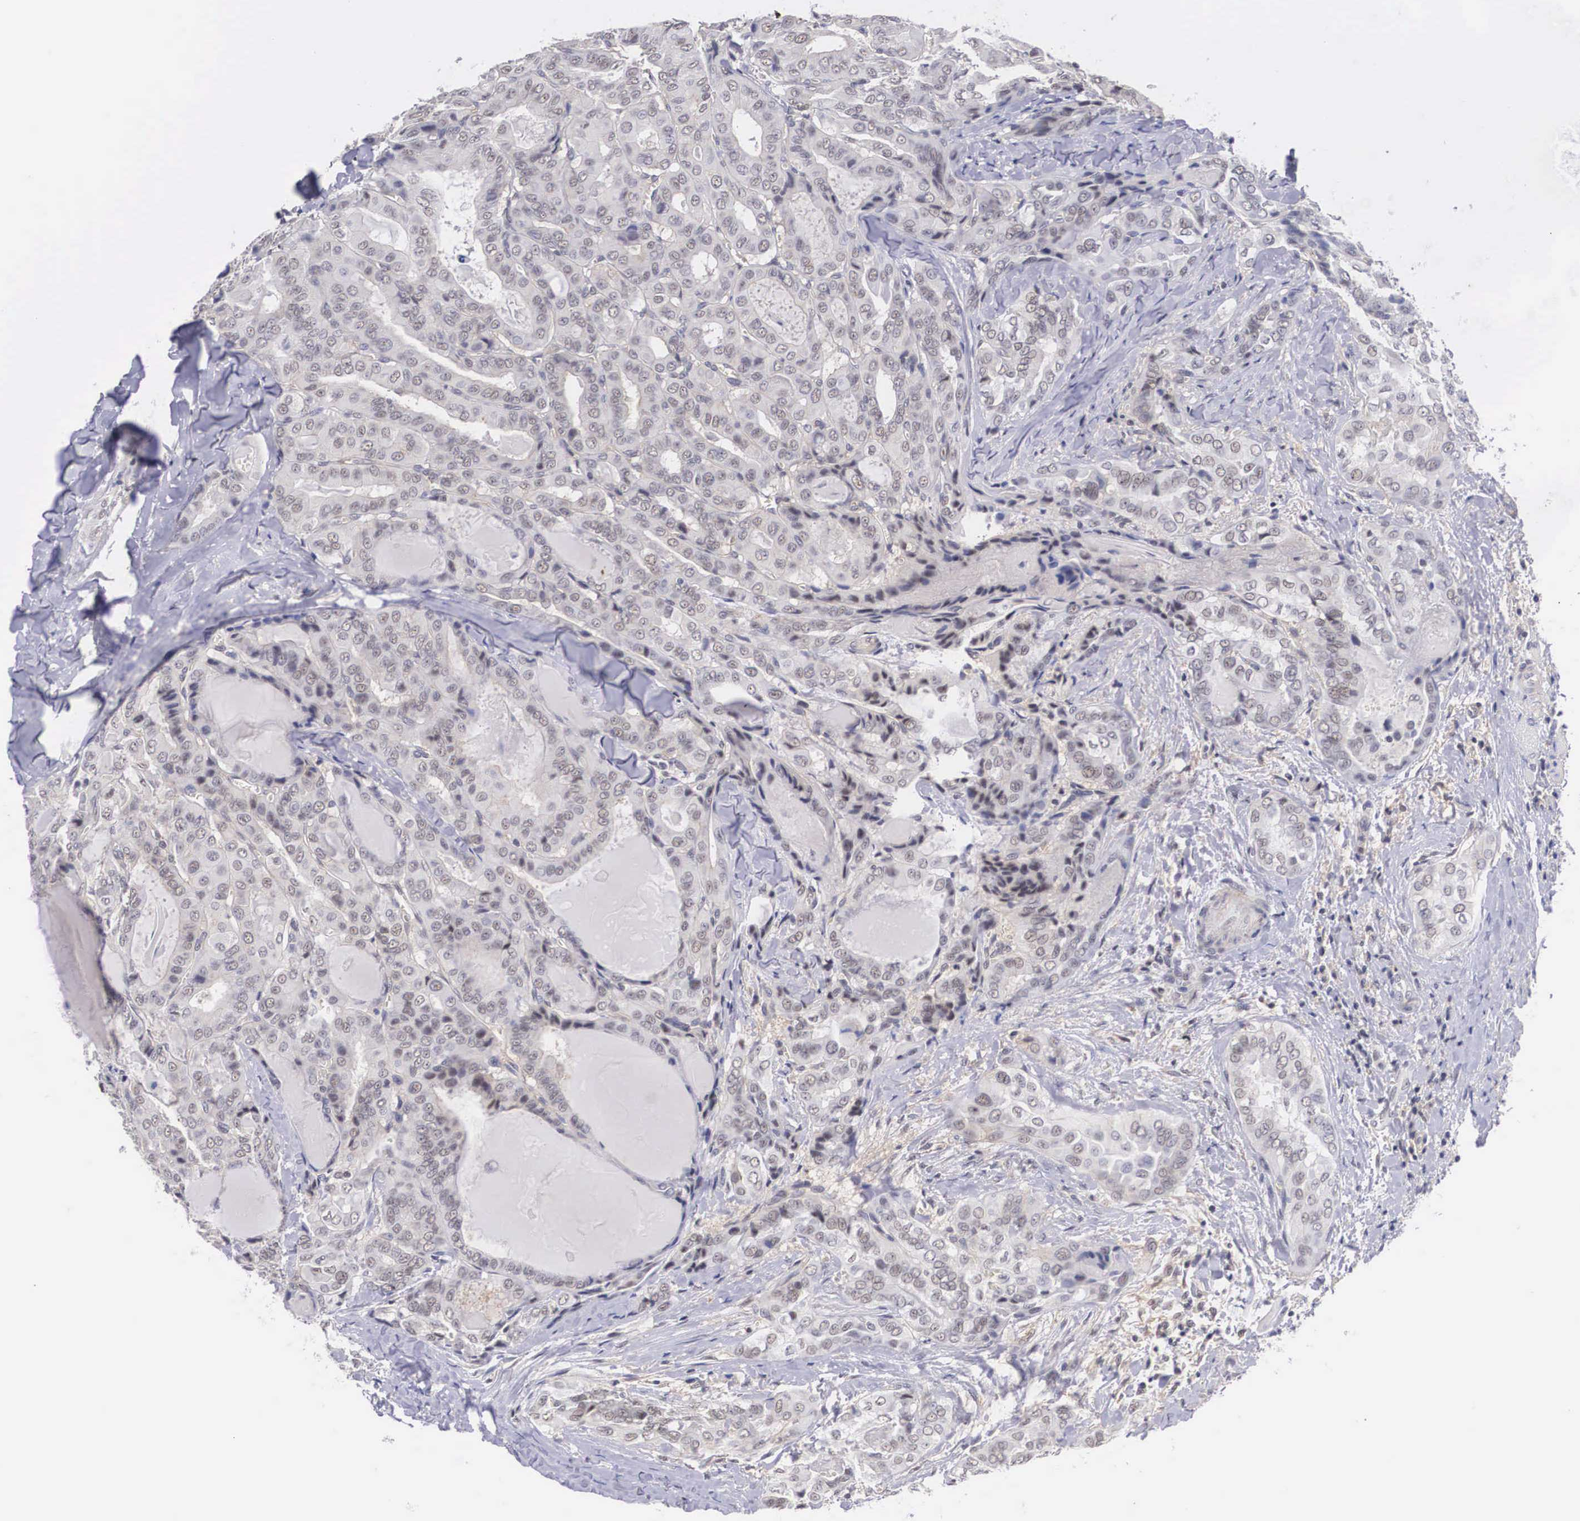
{"staining": {"intensity": "weak", "quantity": "<25%", "location": "nuclear"}, "tissue": "thyroid cancer", "cell_type": "Tumor cells", "image_type": "cancer", "snomed": [{"axis": "morphology", "description": "Papillary adenocarcinoma, NOS"}, {"axis": "topography", "description": "Thyroid gland"}], "caption": "A high-resolution histopathology image shows immunohistochemistry staining of thyroid cancer (papillary adenocarcinoma), which reveals no significant positivity in tumor cells.", "gene": "NR4A2", "patient": {"sex": "female", "age": 71}}